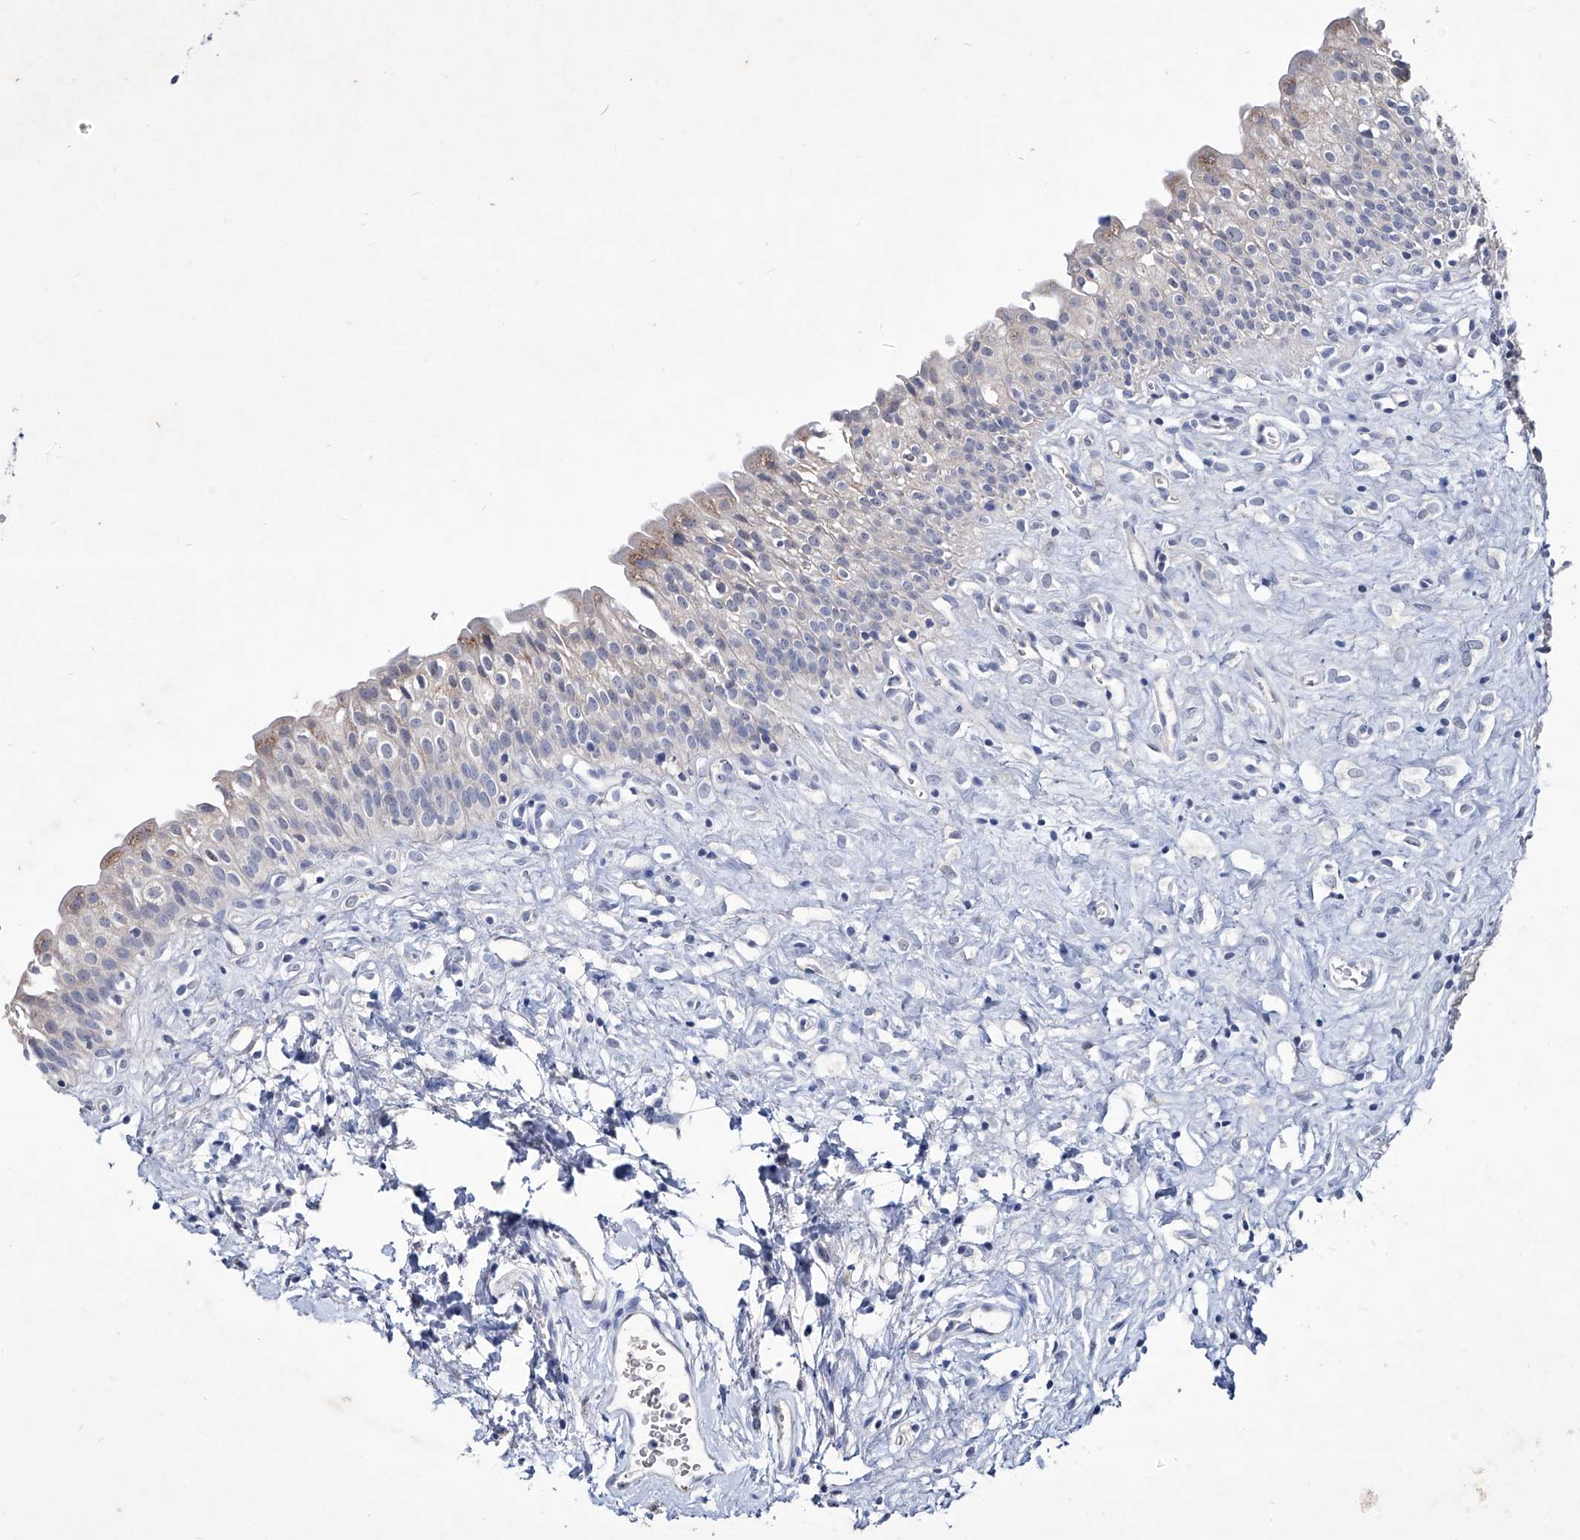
{"staining": {"intensity": "weak", "quantity": "<25%", "location": "cytoplasmic/membranous"}, "tissue": "urinary bladder", "cell_type": "Urothelial cells", "image_type": "normal", "snomed": [{"axis": "morphology", "description": "Normal tissue, NOS"}, {"axis": "topography", "description": "Urinary bladder"}], "caption": "An immunohistochemistry image of benign urinary bladder is shown. There is no staining in urothelial cells of urinary bladder. (DAB IHC with hematoxylin counter stain).", "gene": "KLHL17", "patient": {"sex": "male", "age": 51}}